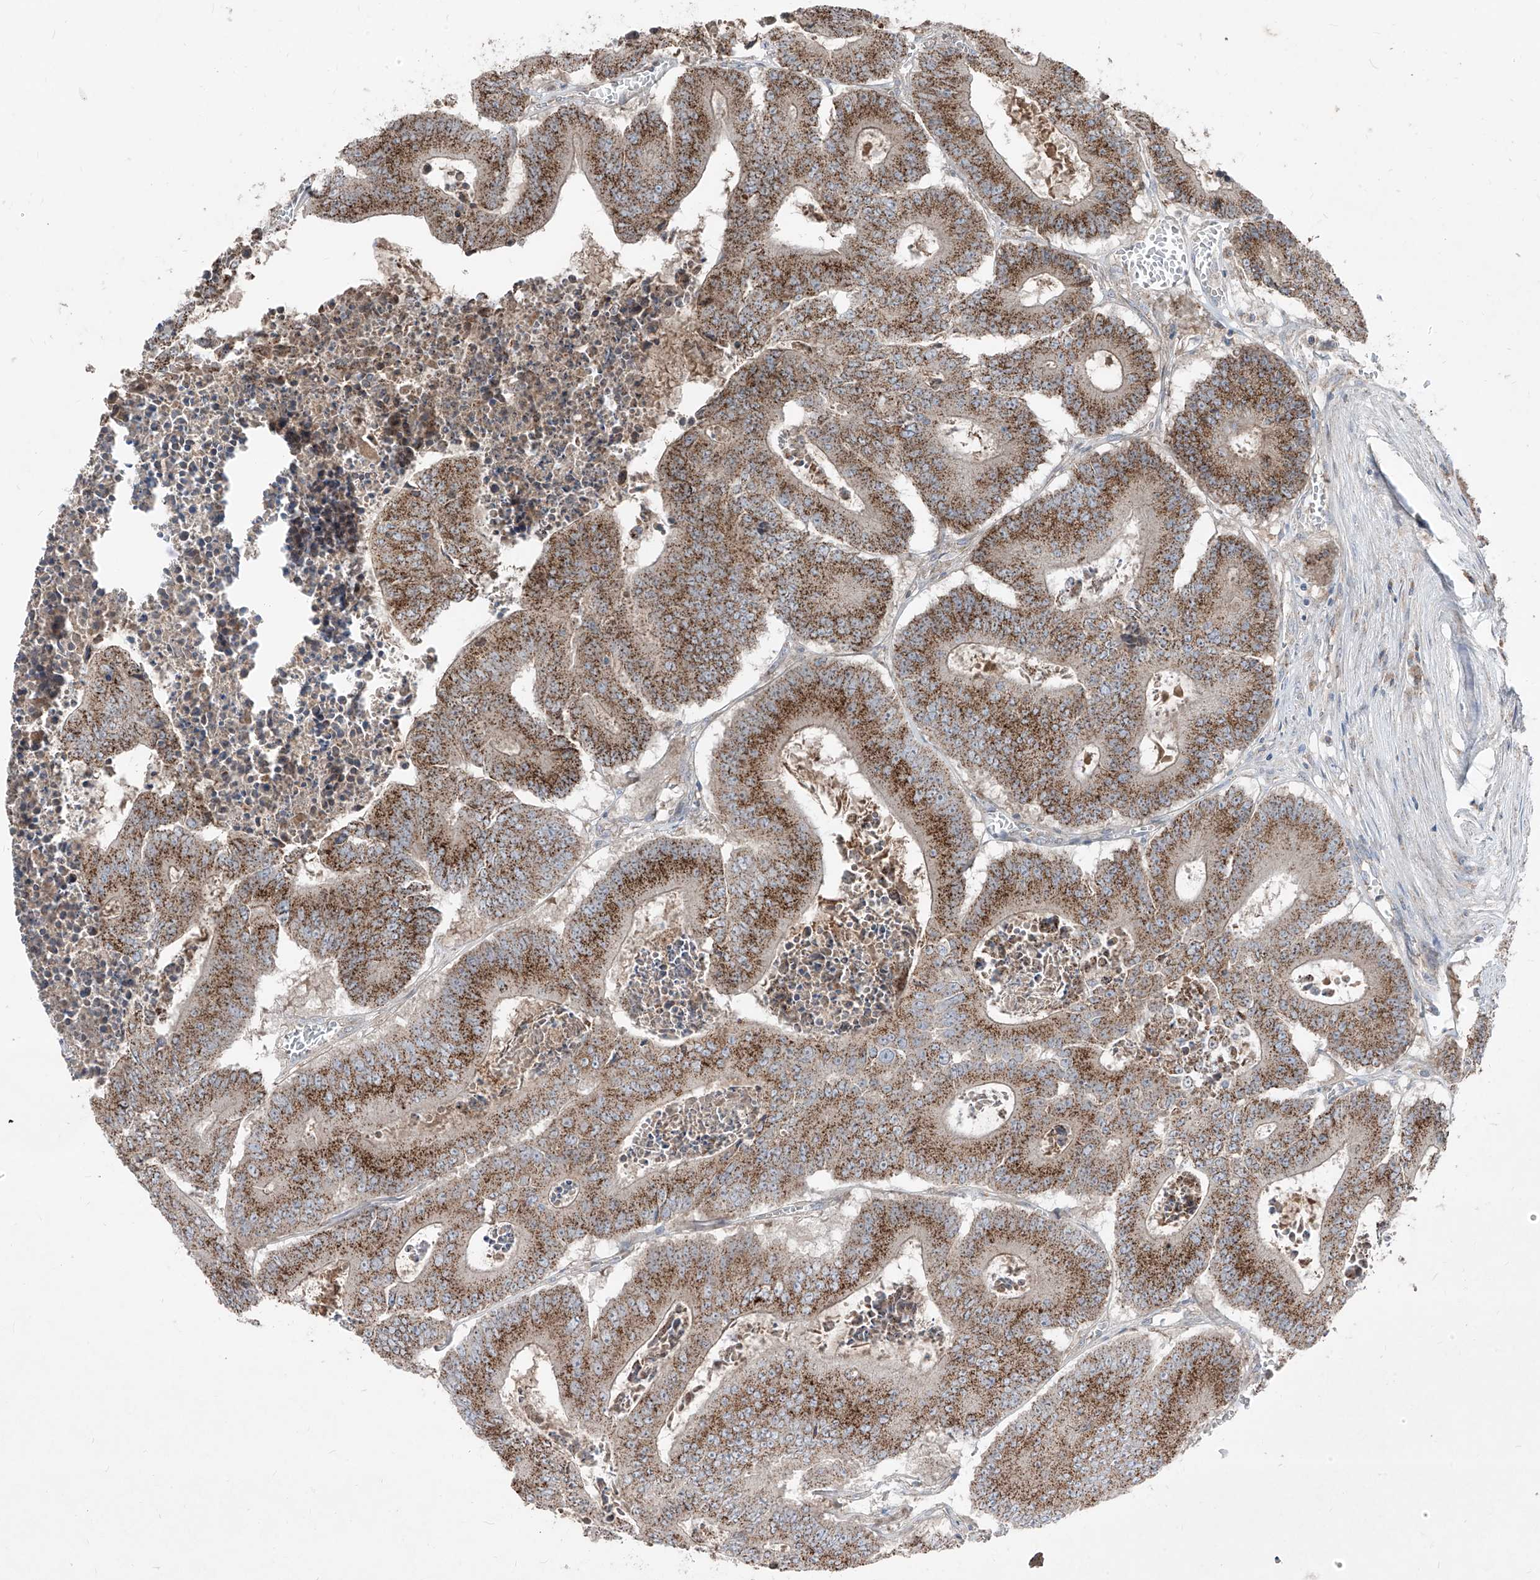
{"staining": {"intensity": "strong", "quantity": ">75%", "location": "cytoplasmic/membranous"}, "tissue": "colorectal cancer", "cell_type": "Tumor cells", "image_type": "cancer", "snomed": [{"axis": "morphology", "description": "Adenocarcinoma, NOS"}, {"axis": "topography", "description": "Colon"}], "caption": "High-magnification brightfield microscopy of colorectal adenocarcinoma stained with DAB (brown) and counterstained with hematoxylin (blue). tumor cells exhibit strong cytoplasmic/membranous positivity is seen in approximately>75% of cells. (Brightfield microscopy of DAB IHC at high magnification).", "gene": "ABCD3", "patient": {"sex": "male", "age": 87}}